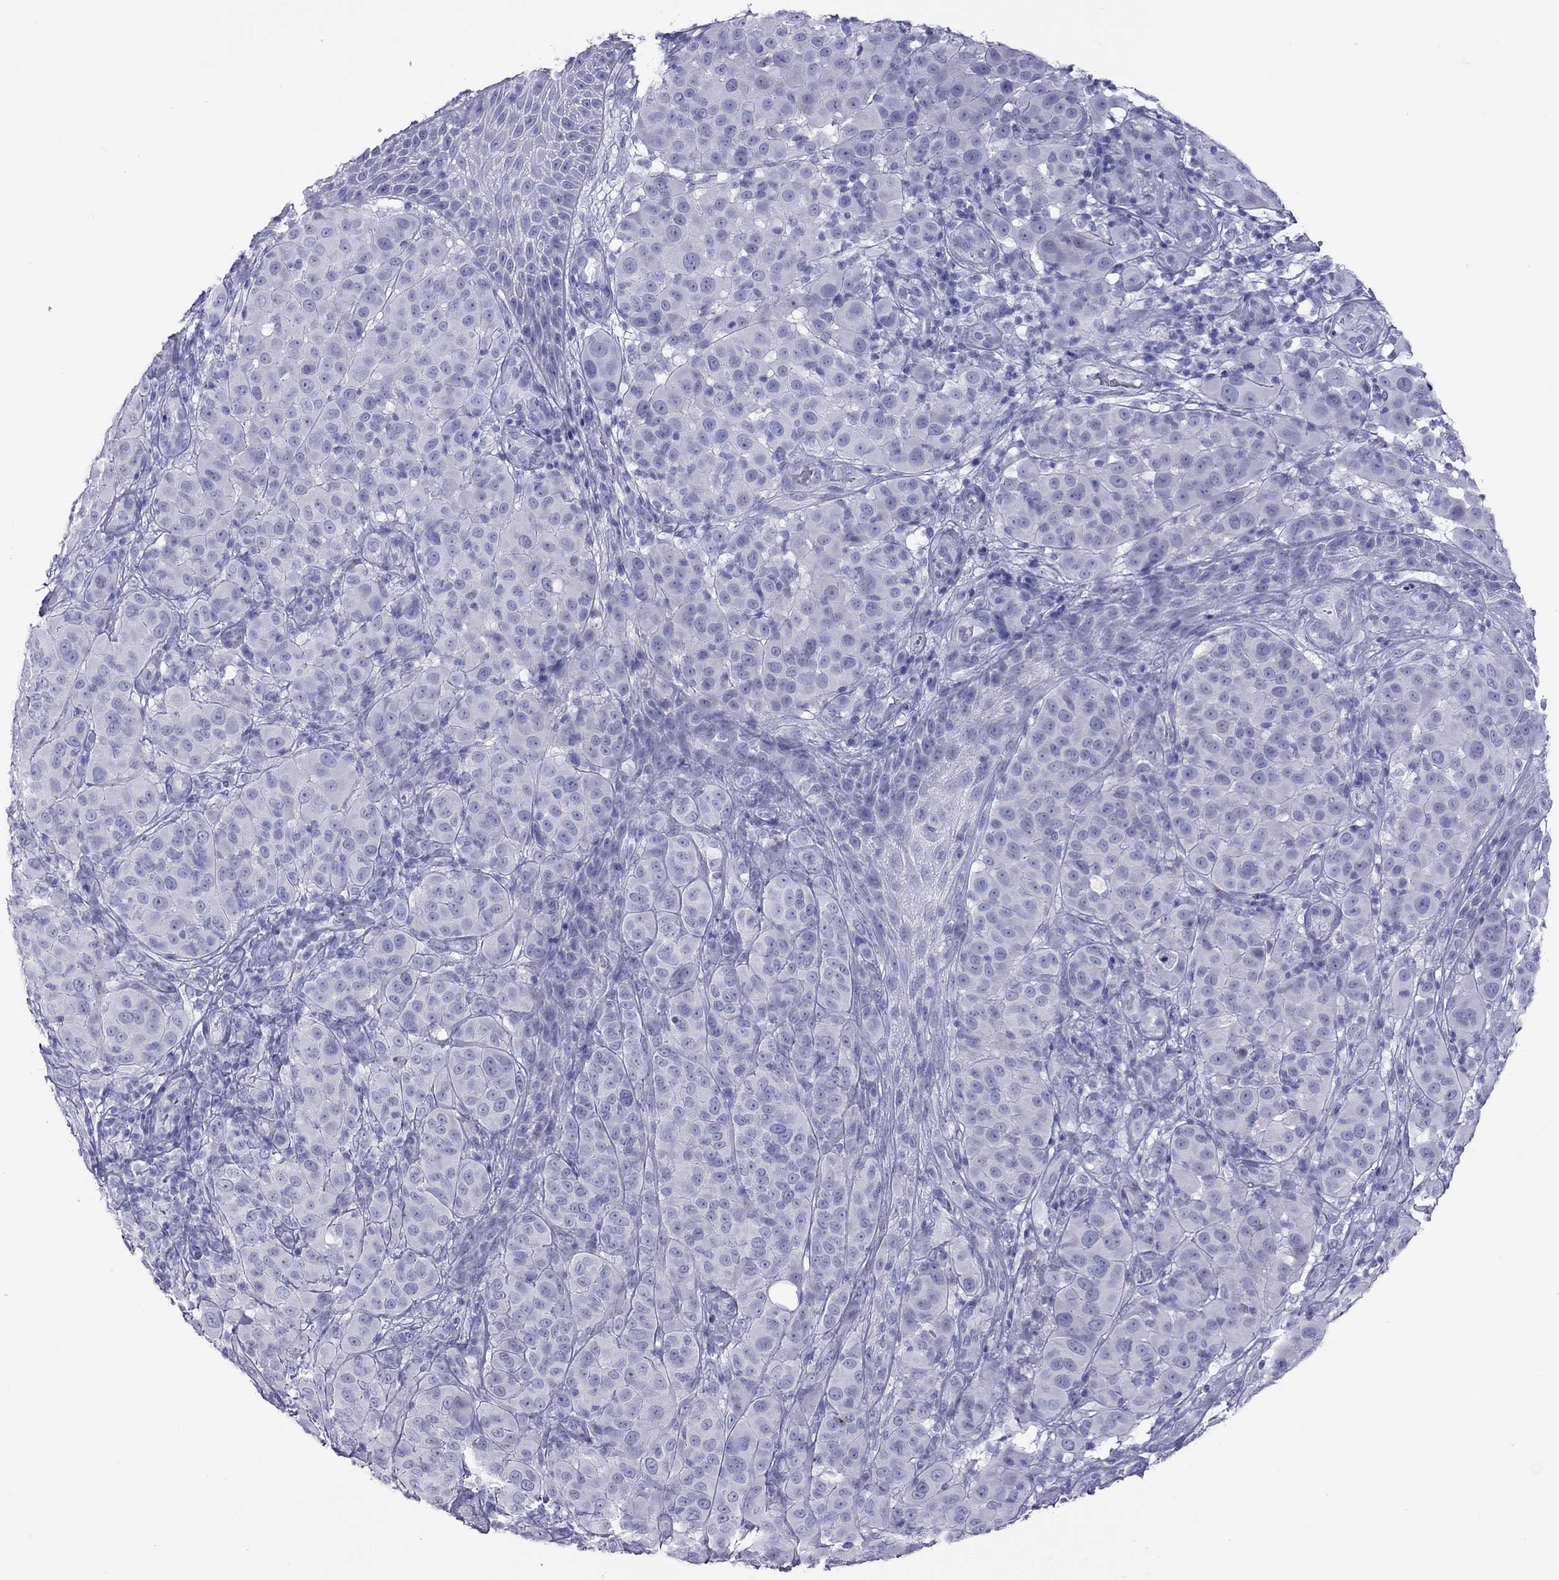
{"staining": {"intensity": "negative", "quantity": "none", "location": "none"}, "tissue": "melanoma", "cell_type": "Tumor cells", "image_type": "cancer", "snomed": [{"axis": "morphology", "description": "Malignant melanoma, NOS"}, {"axis": "topography", "description": "Skin"}], "caption": "Immunohistochemical staining of melanoma exhibits no significant expression in tumor cells.", "gene": "STAG3", "patient": {"sex": "female", "age": 87}}